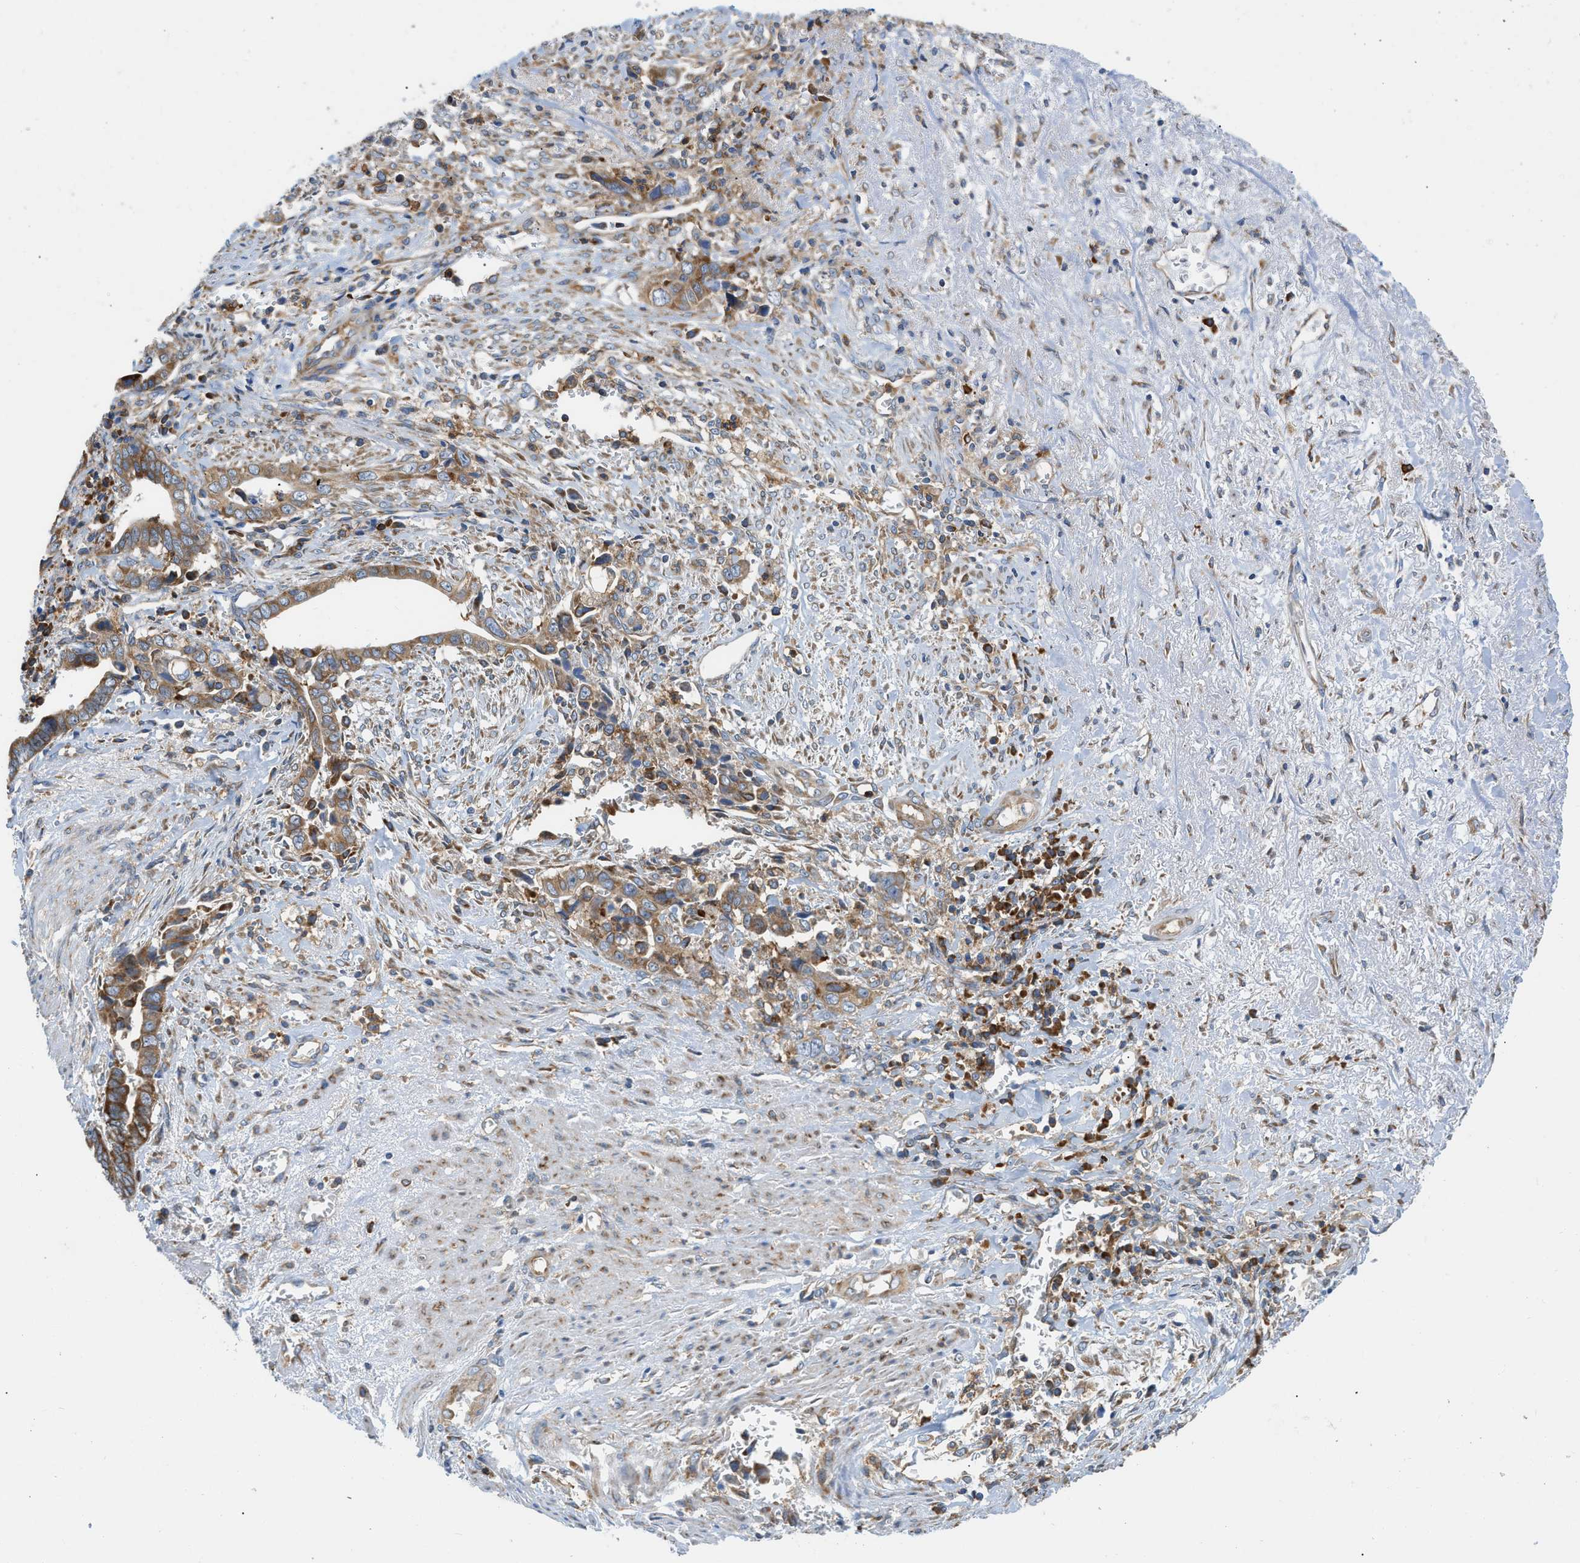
{"staining": {"intensity": "moderate", "quantity": ">75%", "location": "cytoplasmic/membranous"}, "tissue": "liver cancer", "cell_type": "Tumor cells", "image_type": "cancer", "snomed": [{"axis": "morphology", "description": "Cholangiocarcinoma"}, {"axis": "topography", "description": "Liver"}], "caption": "The immunohistochemical stain labels moderate cytoplasmic/membranous positivity in tumor cells of liver cholangiocarcinoma tissue. The protein of interest is stained brown, and the nuclei are stained in blue (DAB (3,3'-diaminobenzidine) IHC with brightfield microscopy, high magnification).", "gene": "GPAT4", "patient": {"sex": "female", "age": 79}}